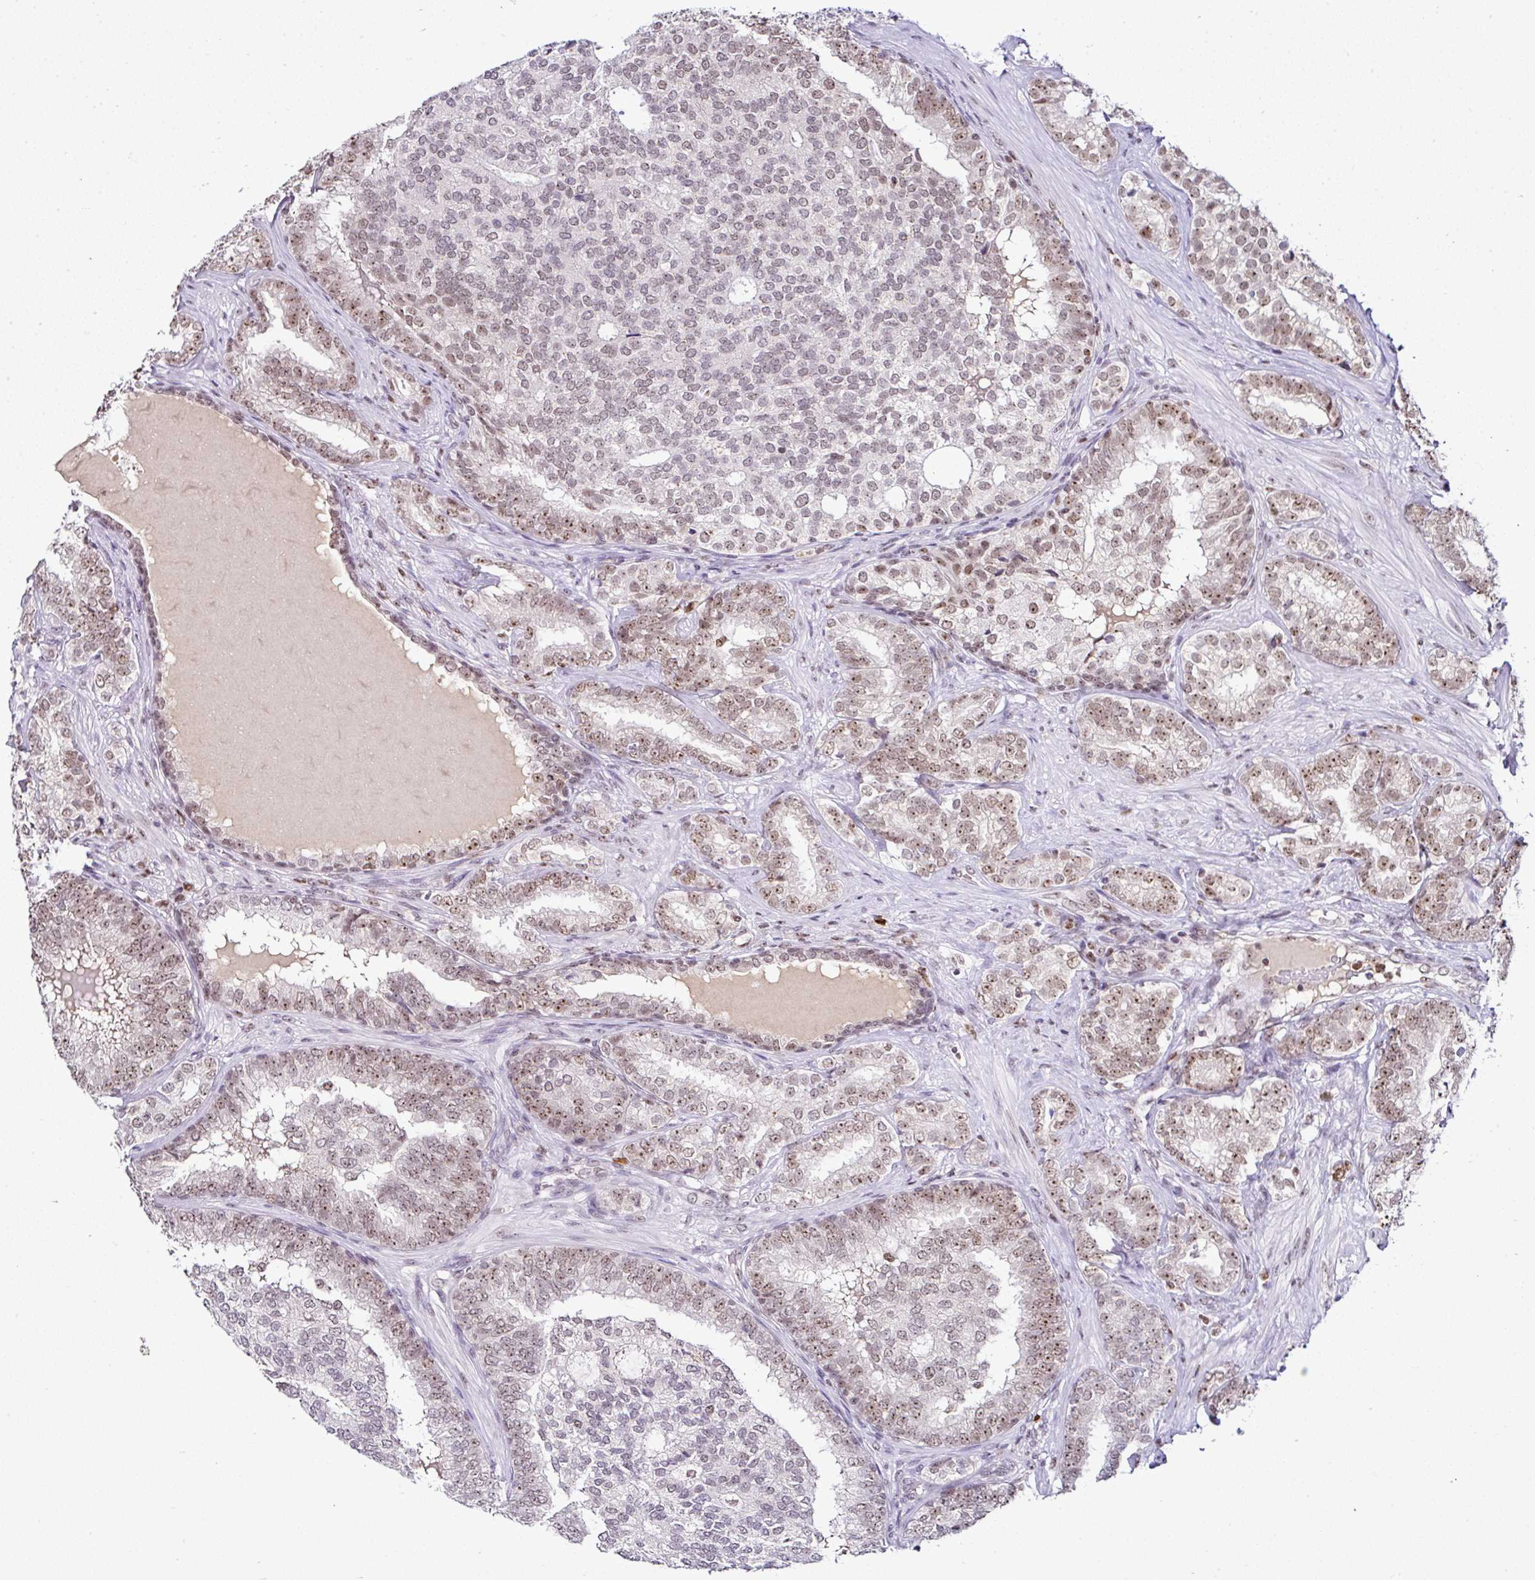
{"staining": {"intensity": "moderate", "quantity": "25%-75%", "location": "nuclear"}, "tissue": "prostate cancer", "cell_type": "Tumor cells", "image_type": "cancer", "snomed": [{"axis": "morphology", "description": "Adenocarcinoma, High grade"}, {"axis": "topography", "description": "Prostate"}], "caption": "A brown stain shows moderate nuclear staining of a protein in human adenocarcinoma (high-grade) (prostate) tumor cells. (DAB IHC, brown staining for protein, blue staining for nuclei).", "gene": "PTPN2", "patient": {"sex": "male", "age": 72}}